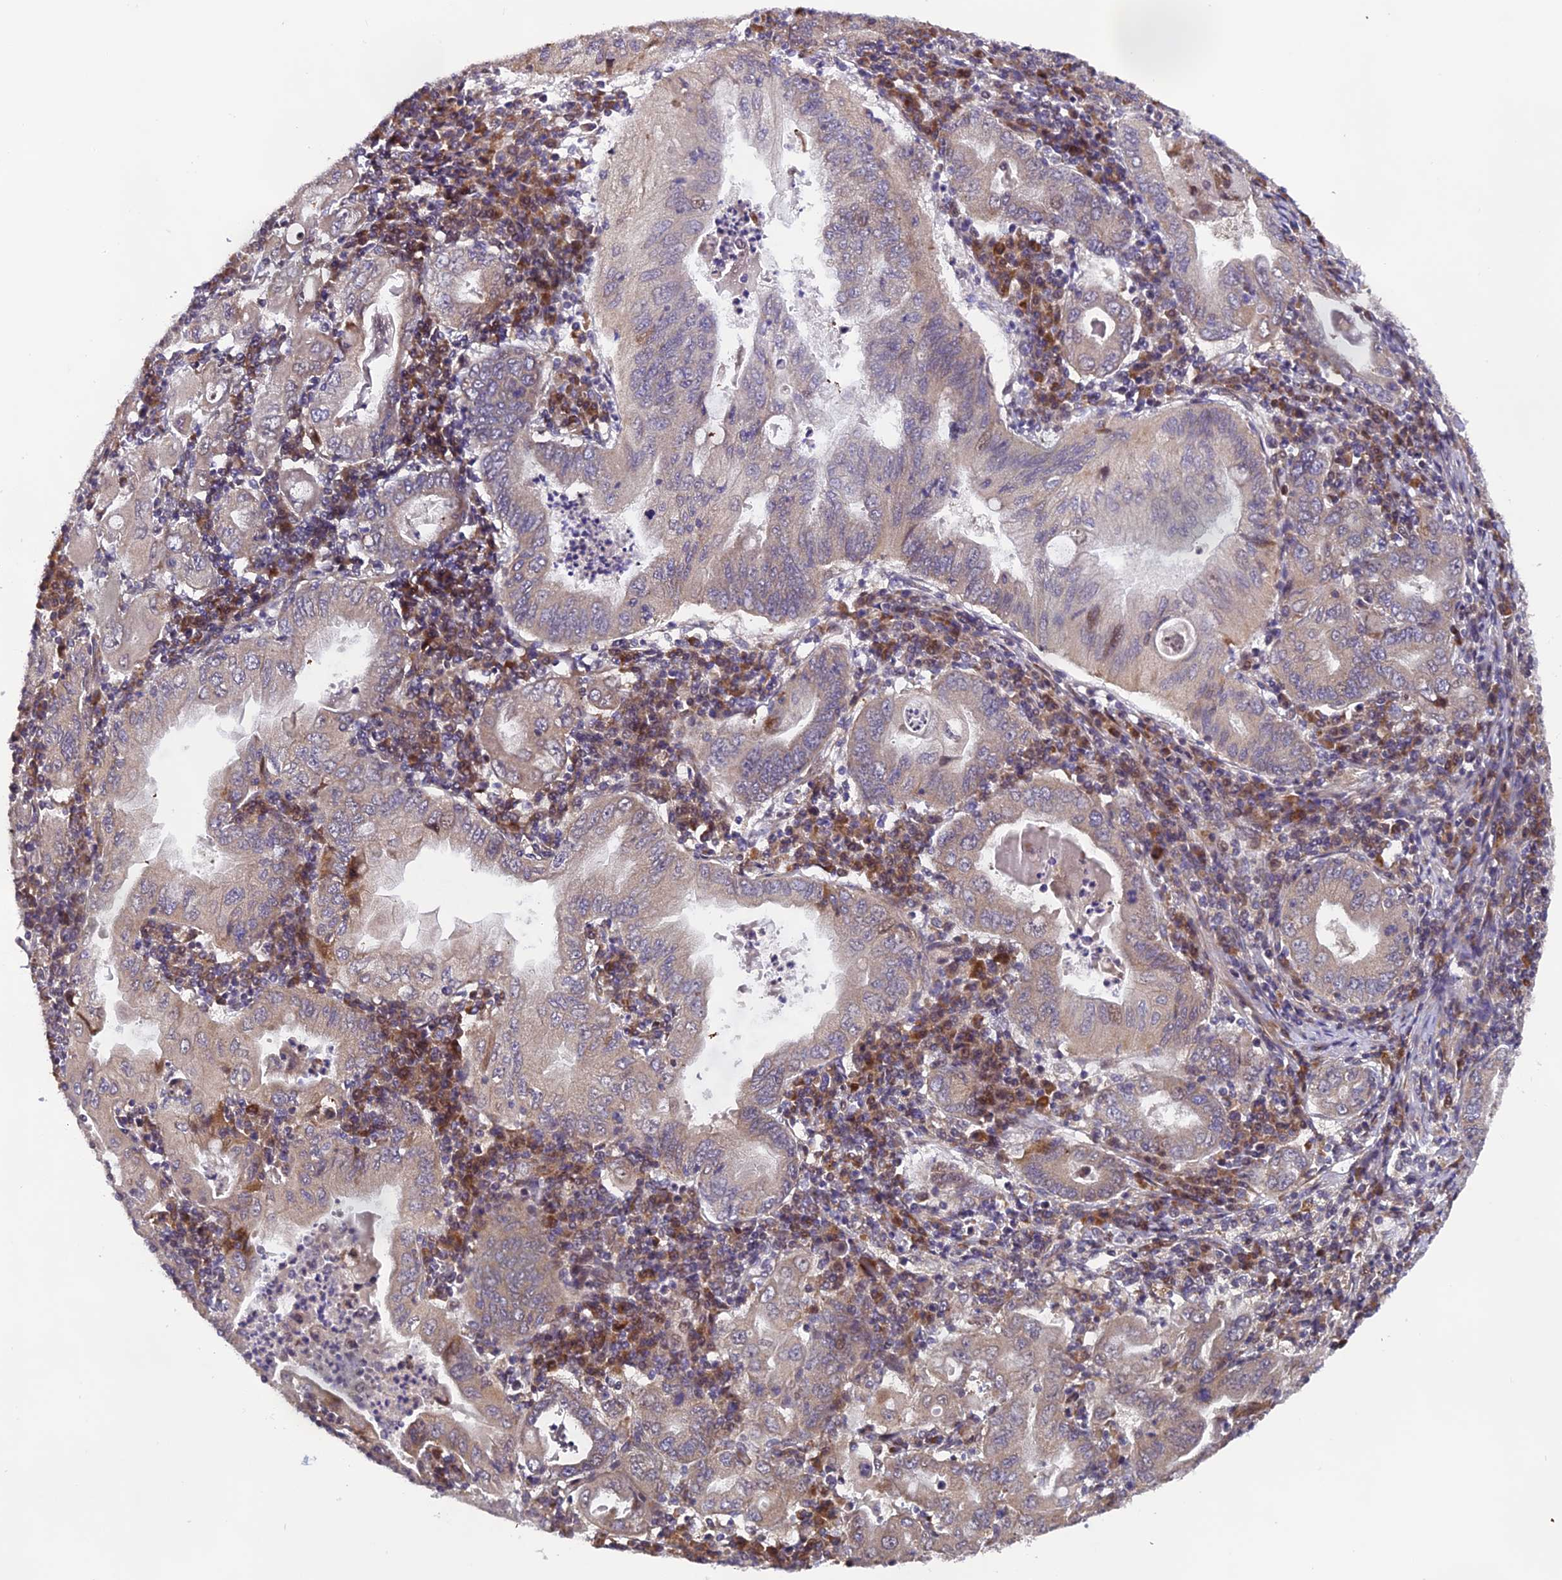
{"staining": {"intensity": "moderate", "quantity": "25%-75%", "location": "cytoplasmic/membranous"}, "tissue": "stomach cancer", "cell_type": "Tumor cells", "image_type": "cancer", "snomed": [{"axis": "morphology", "description": "Normal tissue, NOS"}, {"axis": "morphology", "description": "Adenocarcinoma, NOS"}, {"axis": "topography", "description": "Esophagus"}, {"axis": "topography", "description": "Stomach, upper"}, {"axis": "topography", "description": "Peripheral nerve tissue"}], "caption": "Stomach cancer (adenocarcinoma) stained with a brown dye reveals moderate cytoplasmic/membranous positive staining in about 25%-75% of tumor cells.", "gene": "RAB28", "patient": {"sex": "male", "age": 62}}